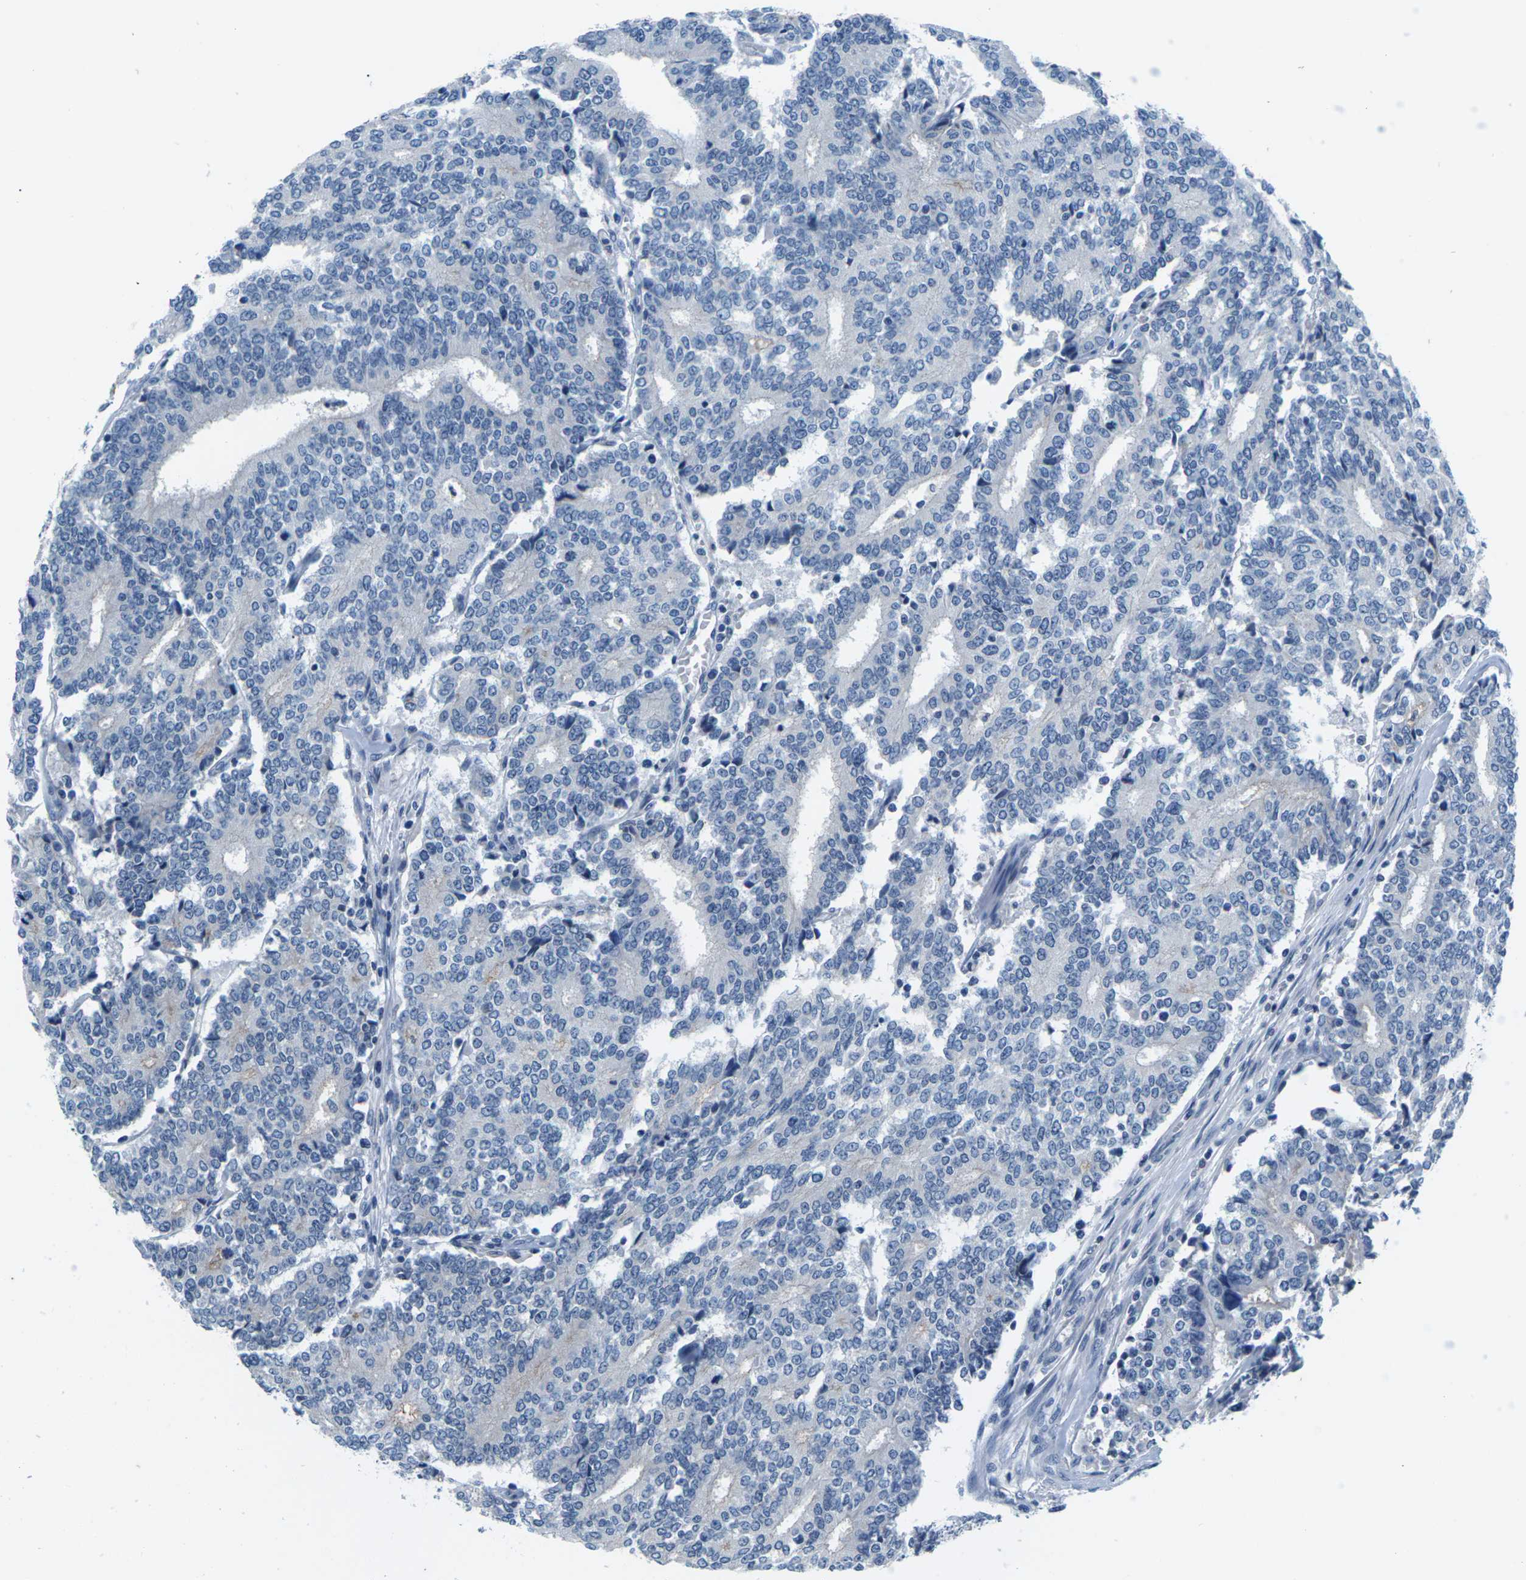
{"staining": {"intensity": "negative", "quantity": "none", "location": "none"}, "tissue": "prostate cancer", "cell_type": "Tumor cells", "image_type": "cancer", "snomed": [{"axis": "morphology", "description": "Normal tissue, NOS"}, {"axis": "morphology", "description": "Adenocarcinoma, High grade"}, {"axis": "topography", "description": "Prostate"}, {"axis": "topography", "description": "Seminal veicle"}], "caption": "Tumor cells show no significant expression in prostate cancer. Nuclei are stained in blue.", "gene": "UMOD", "patient": {"sex": "male", "age": 55}}